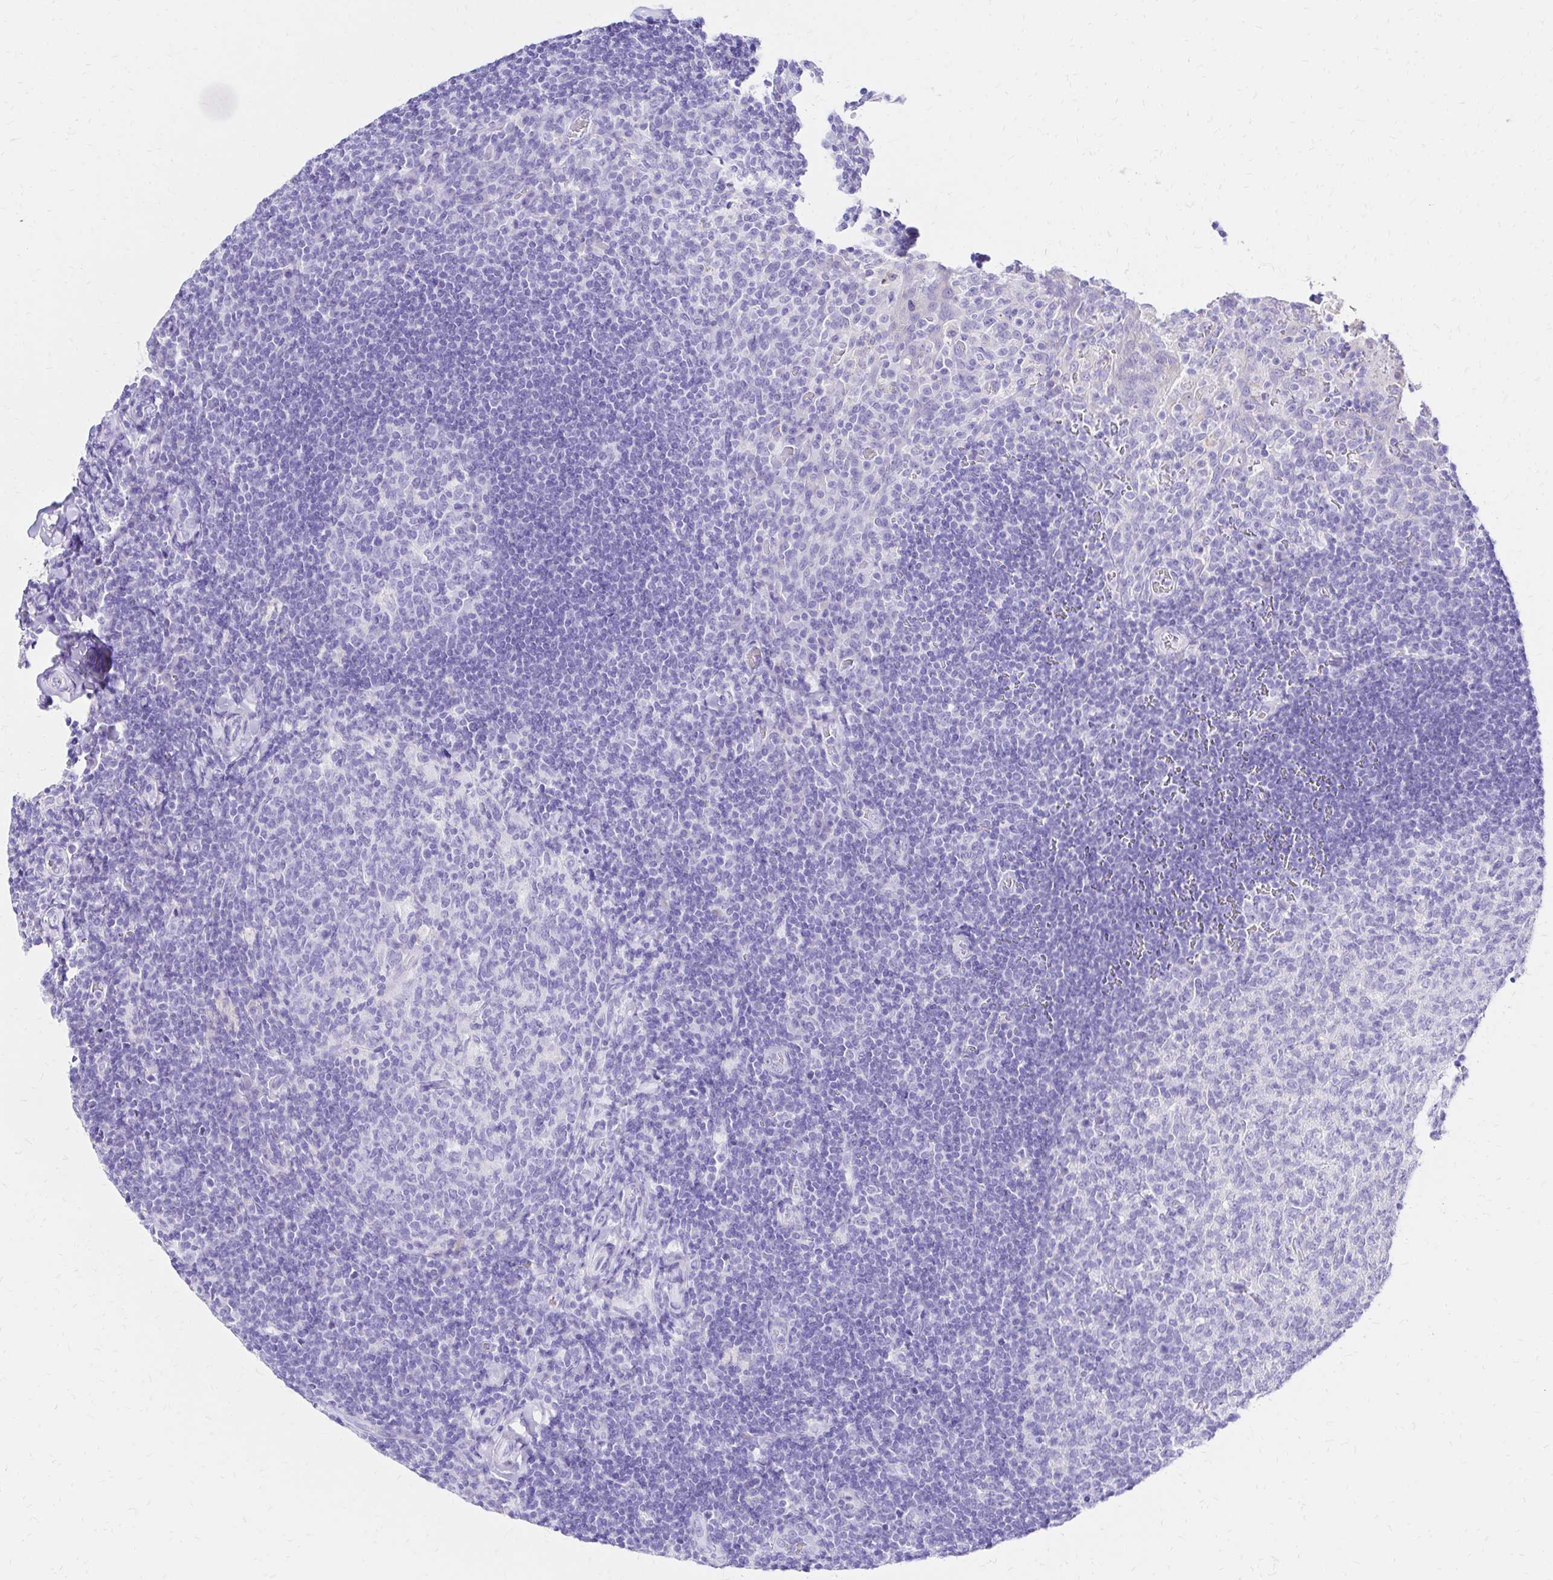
{"staining": {"intensity": "negative", "quantity": "none", "location": "none"}, "tissue": "tonsil", "cell_type": "Germinal center cells", "image_type": "normal", "snomed": [{"axis": "morphology", "description": "Normal tissue, NOS"}, {"axis": "topography", "description": "Tonsil"}], "caption": "Immunohistochemistry (IHC) histopathology image of benign human tonsil stained for a protein (brown), which reveals no expression in germinal center cells. (DAB (3,3'-diaminobenzidine) immunohistochemistry (IHC) visualized using brightfield microscopy, high magnification).", "gene": "S100G", "patient": {"sex": "female", "age": 10}}